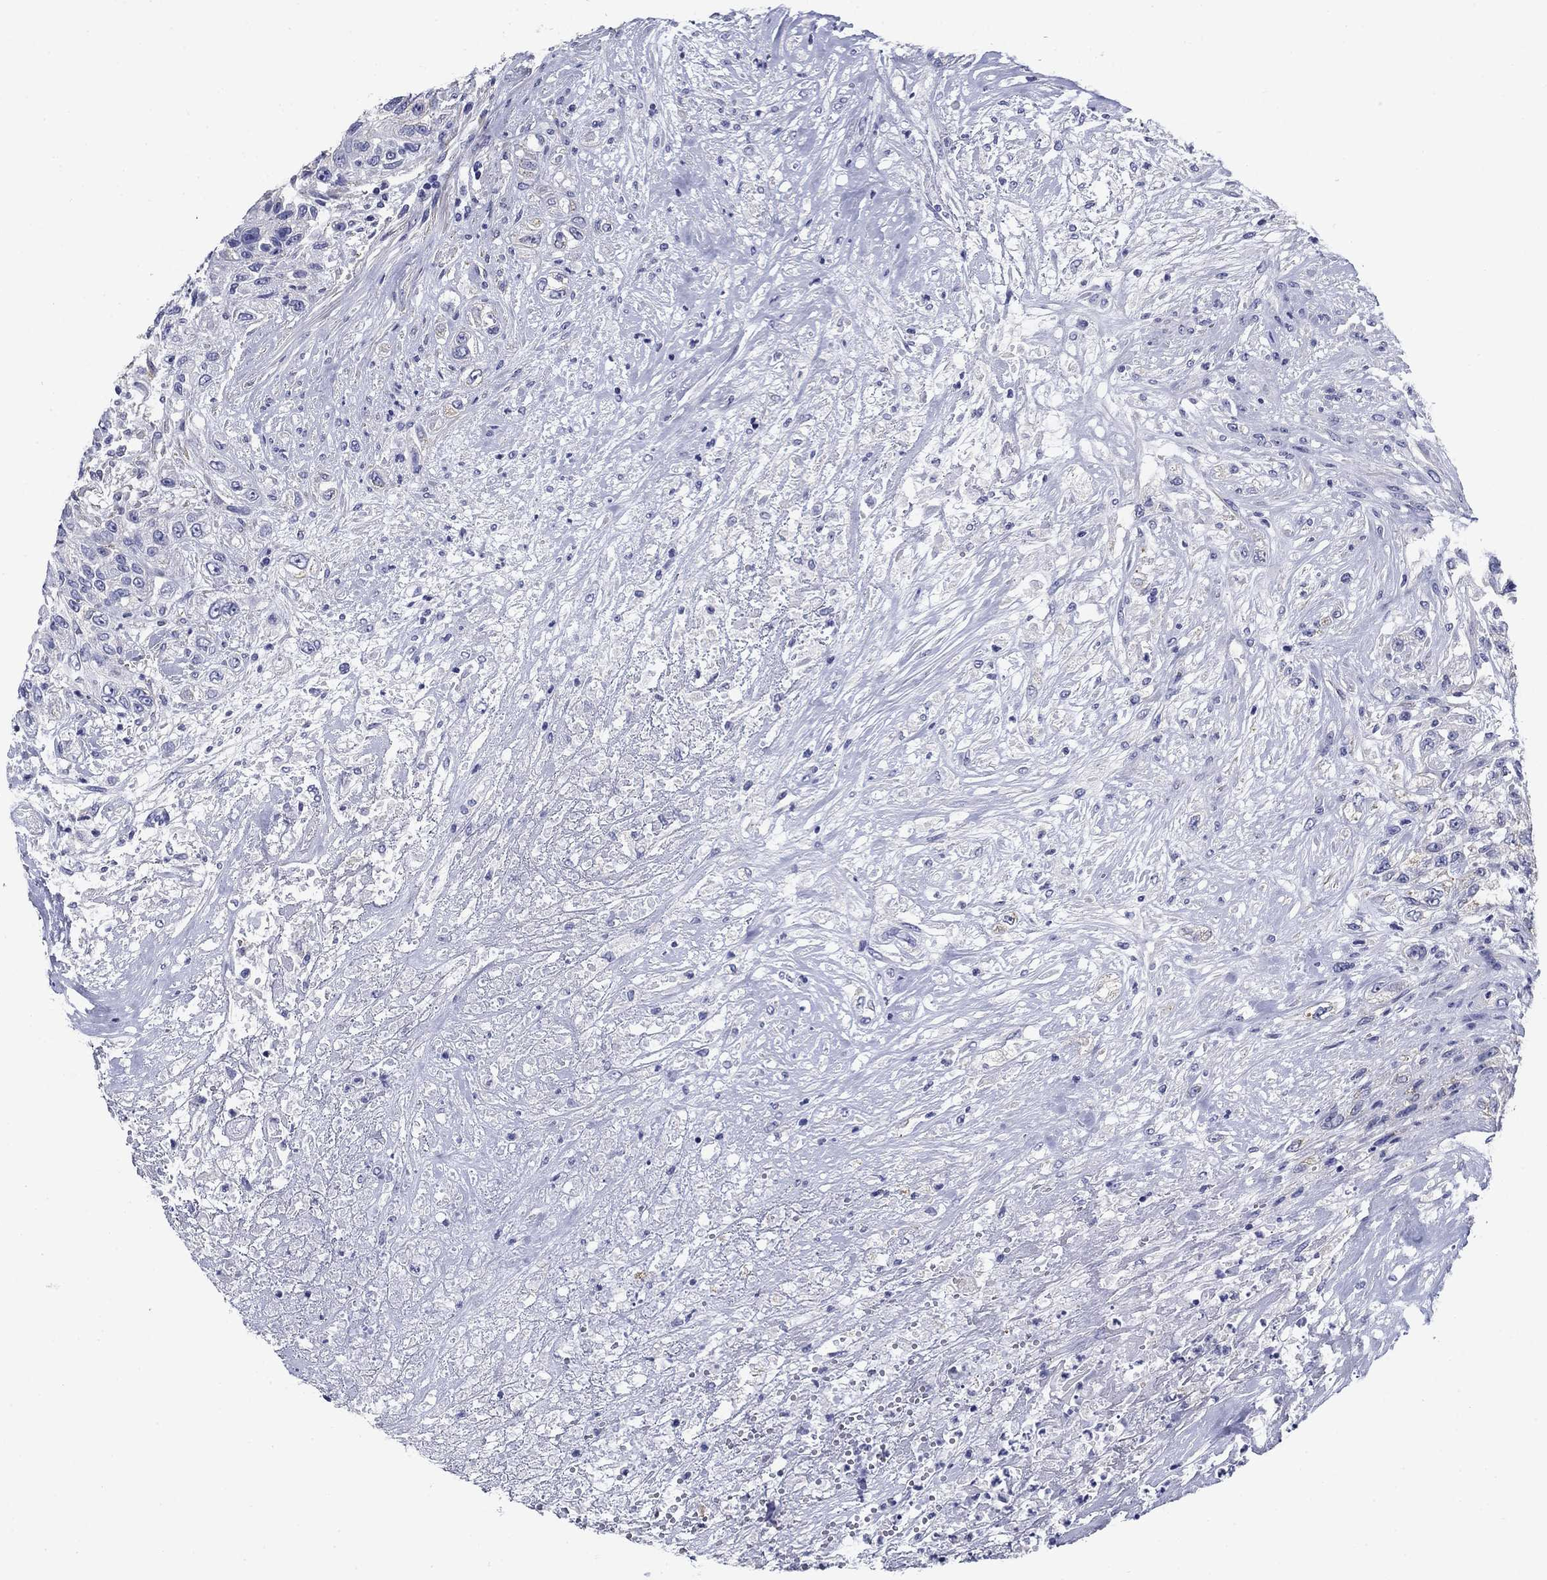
{"staining": {"intensity": "negative", "quantity": "none", "location": "none"}, "tissue": "urothelial cancer", "cell_type": "Tumor cells", "image_type": "cancer", "snomed": [{"axis": "morphology", "description": "Urothelial carcinoma, High grade"}, {"axis": "topography", "description": "Urinary bladder"}], "caption": "Immunohistochemistry image of human high-grade urothelial carcinoma stained for a protein (brown), which exhibits no positivity in tumor cells. Nuclei are stained in blue.", "gene": "PRKCG", "patient": {"sex": "female", "age": 56}}